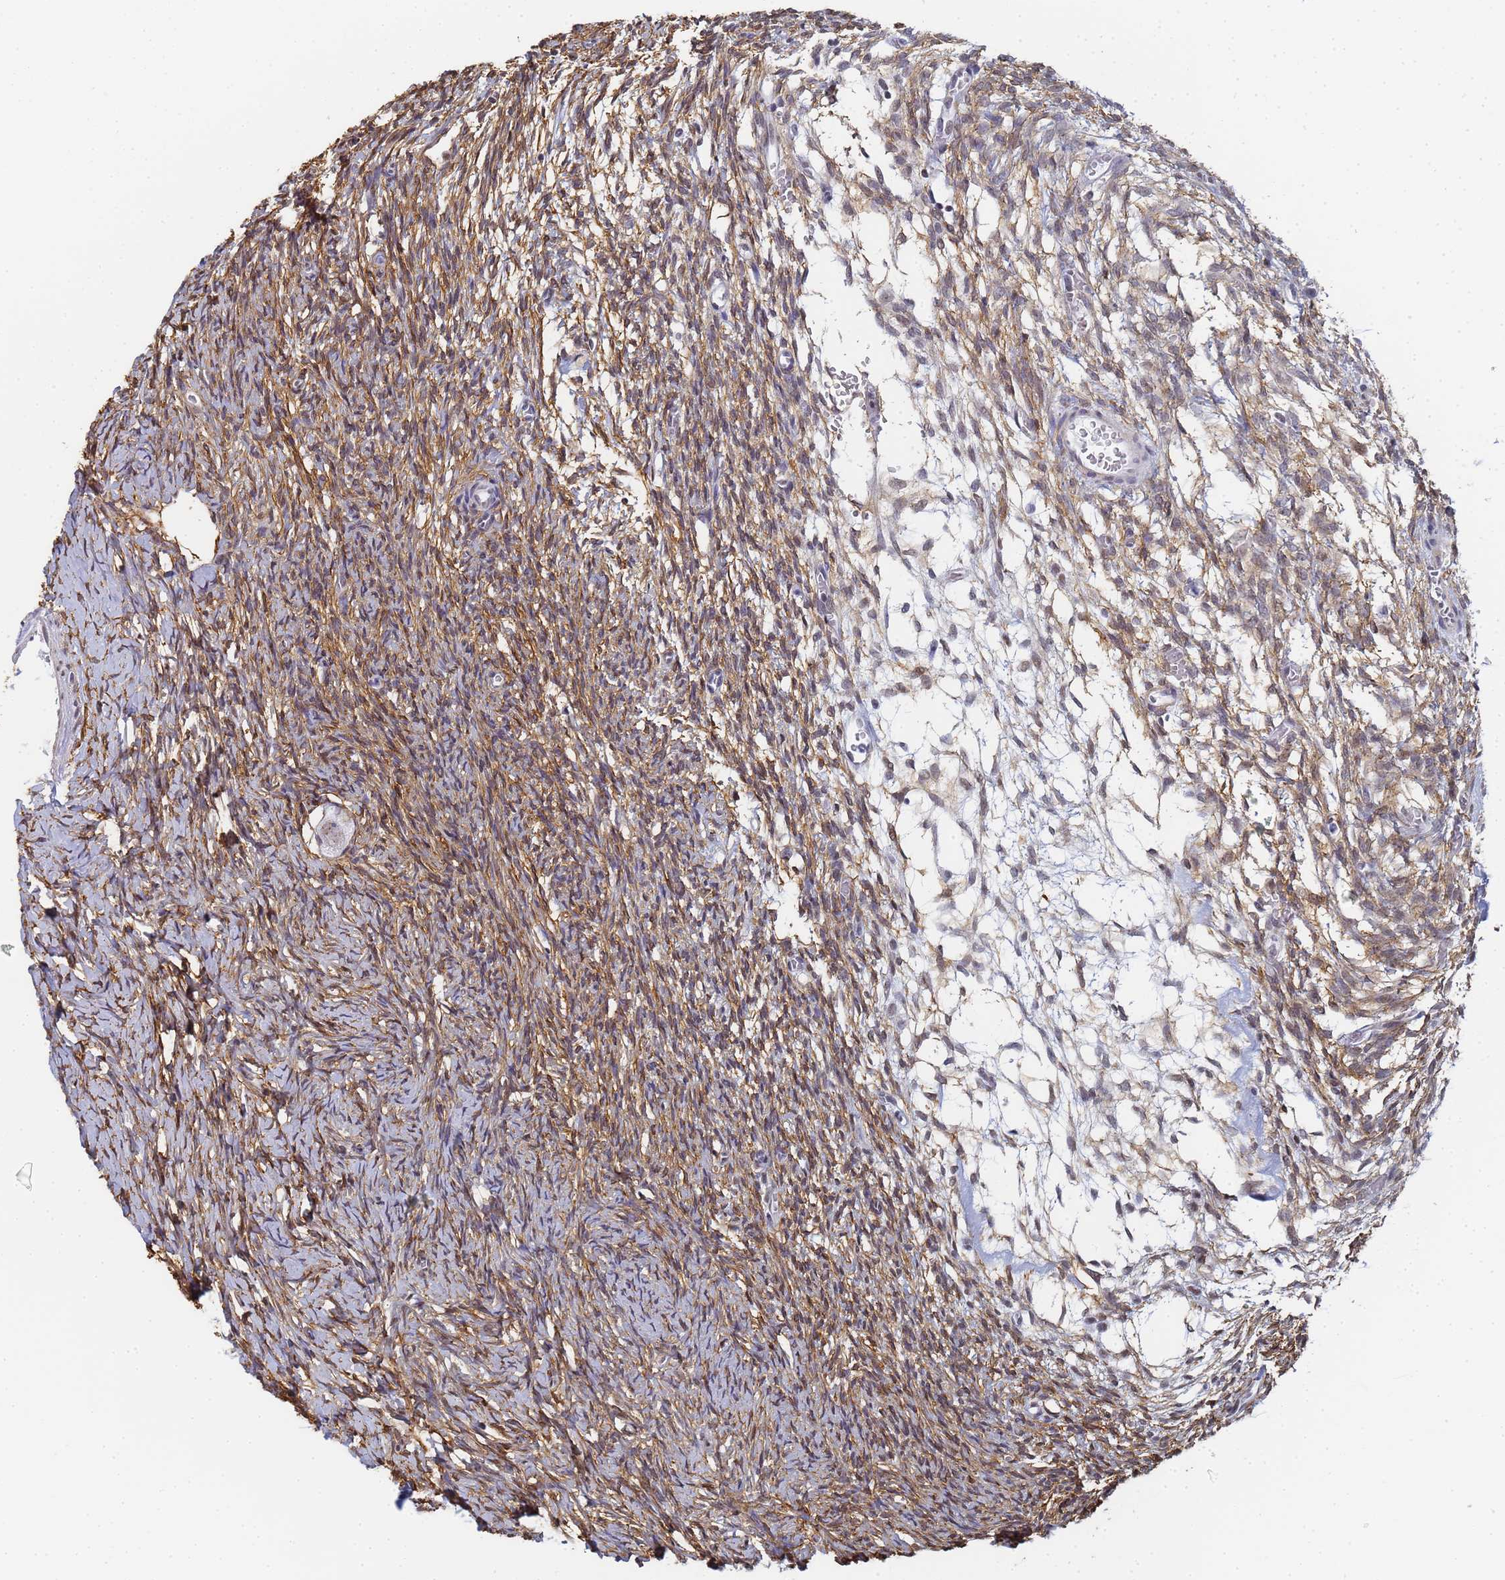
{"staining": {"intensity": "negative", "quantity": "none", "location": "none"}, "tissue": "ovary", "cell_type": "Follicle cells", "image_type": "normal", "snomed": [{"axis": "morphology", "description": "Normal tissue, NOS"}, {"axis": "topography", "description": "Ovary"}], "caption": "A micrograph of ovary stained for a protein reveals no brown staining in follicle cells. The staining is performed using DAB (3,3'-diaminobenzidine) brown chromogen with nuclei counter-stained in using hematoxylin.", "gene": "PRRT4", "patient": {"sex": "female", "age": 39}}